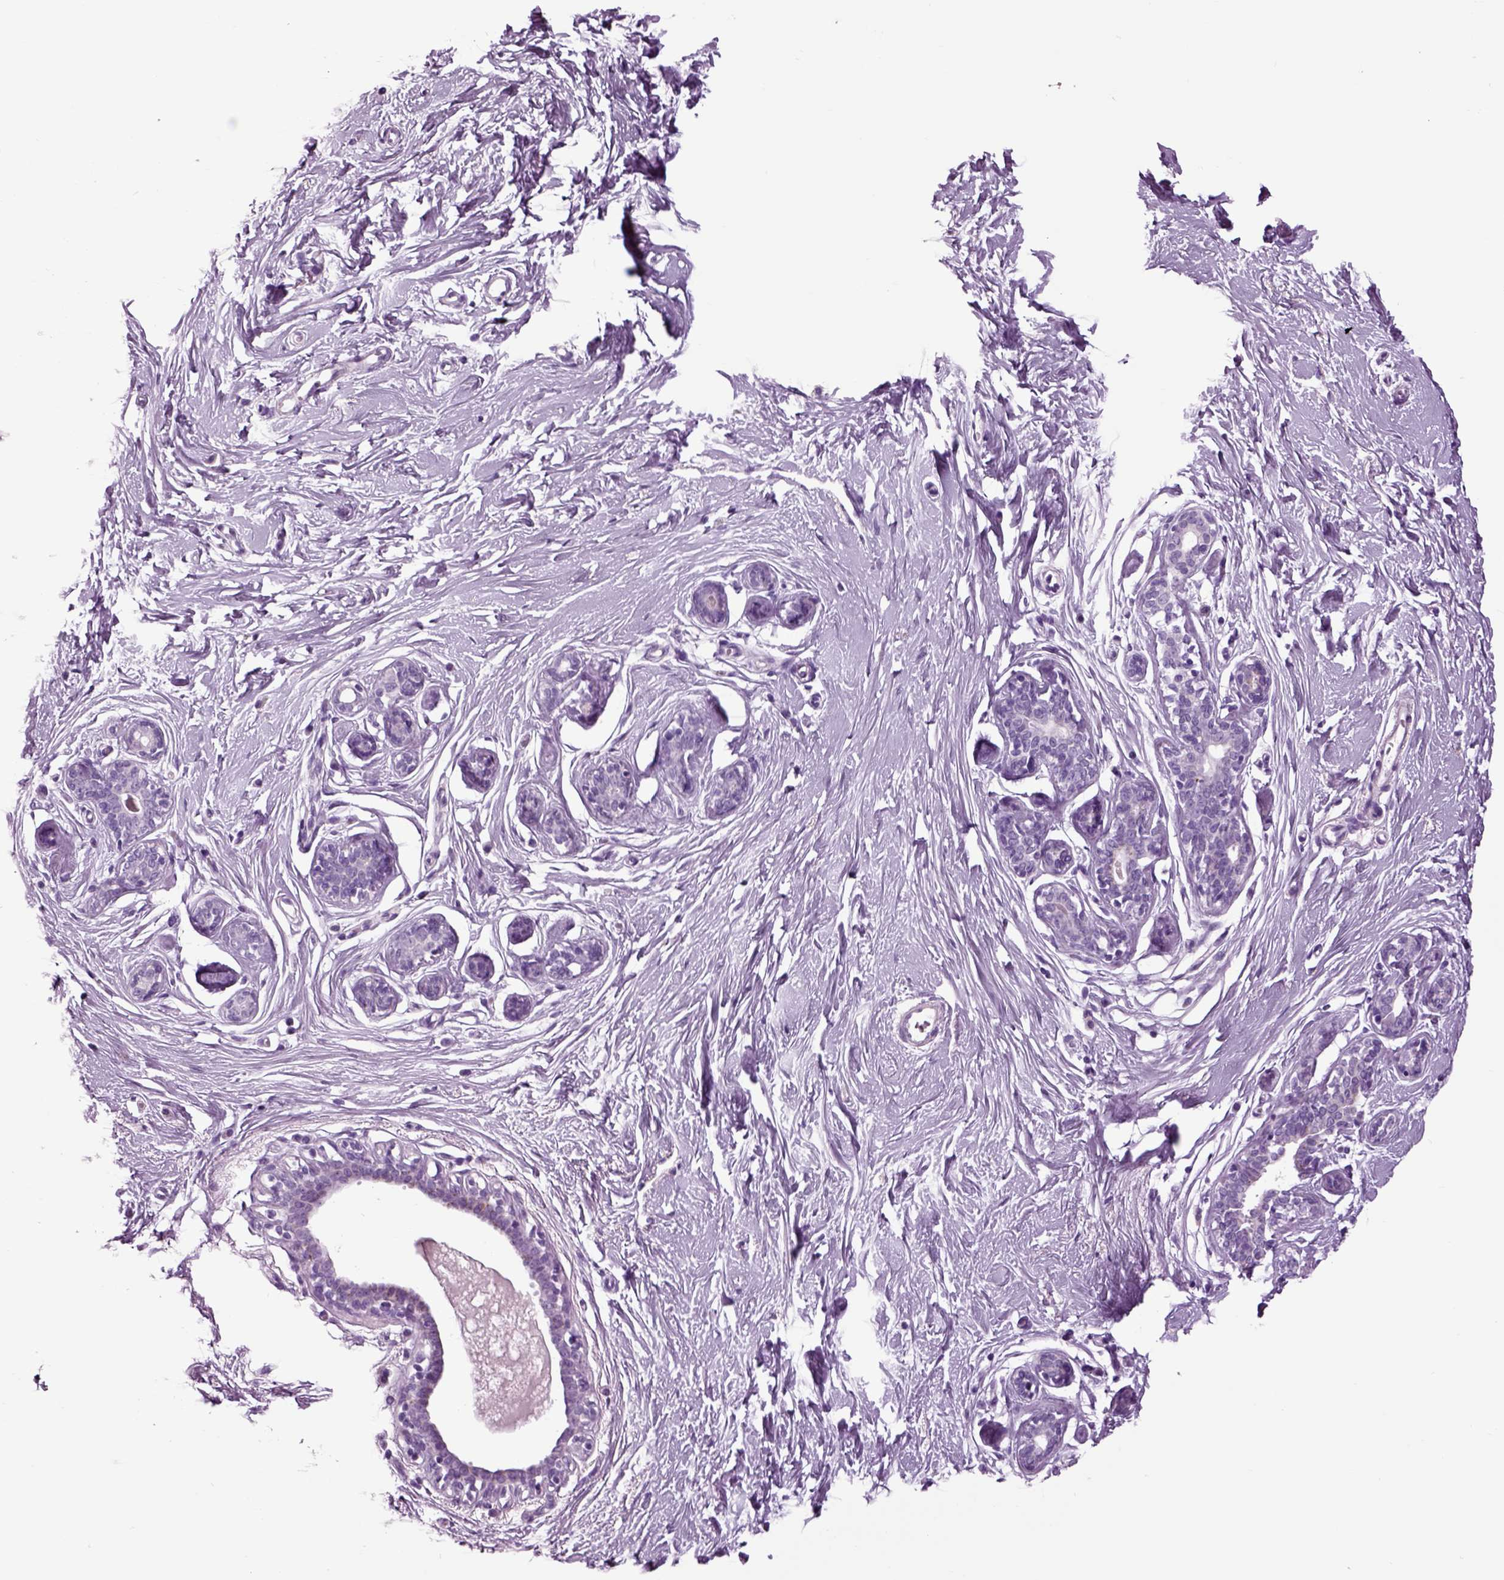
{"staining": {"intensity": "negative", "quantity": "none", "location": "none"}, "tissue": "breast", "cell_type": "Adipocytes", "image_type": "normal", "snomed": [{"axis": "morphology", "description": "Normal tissue, NOS"}, {"axis": "topography", "description": "Breast"}], "caption": "Breast stained for a protein using immunohistochemistry (IHC) demonstrates no staining adipocytes.", "gene": "ARHGAP11A", "patient": {"sex": "female", "age": 37}}